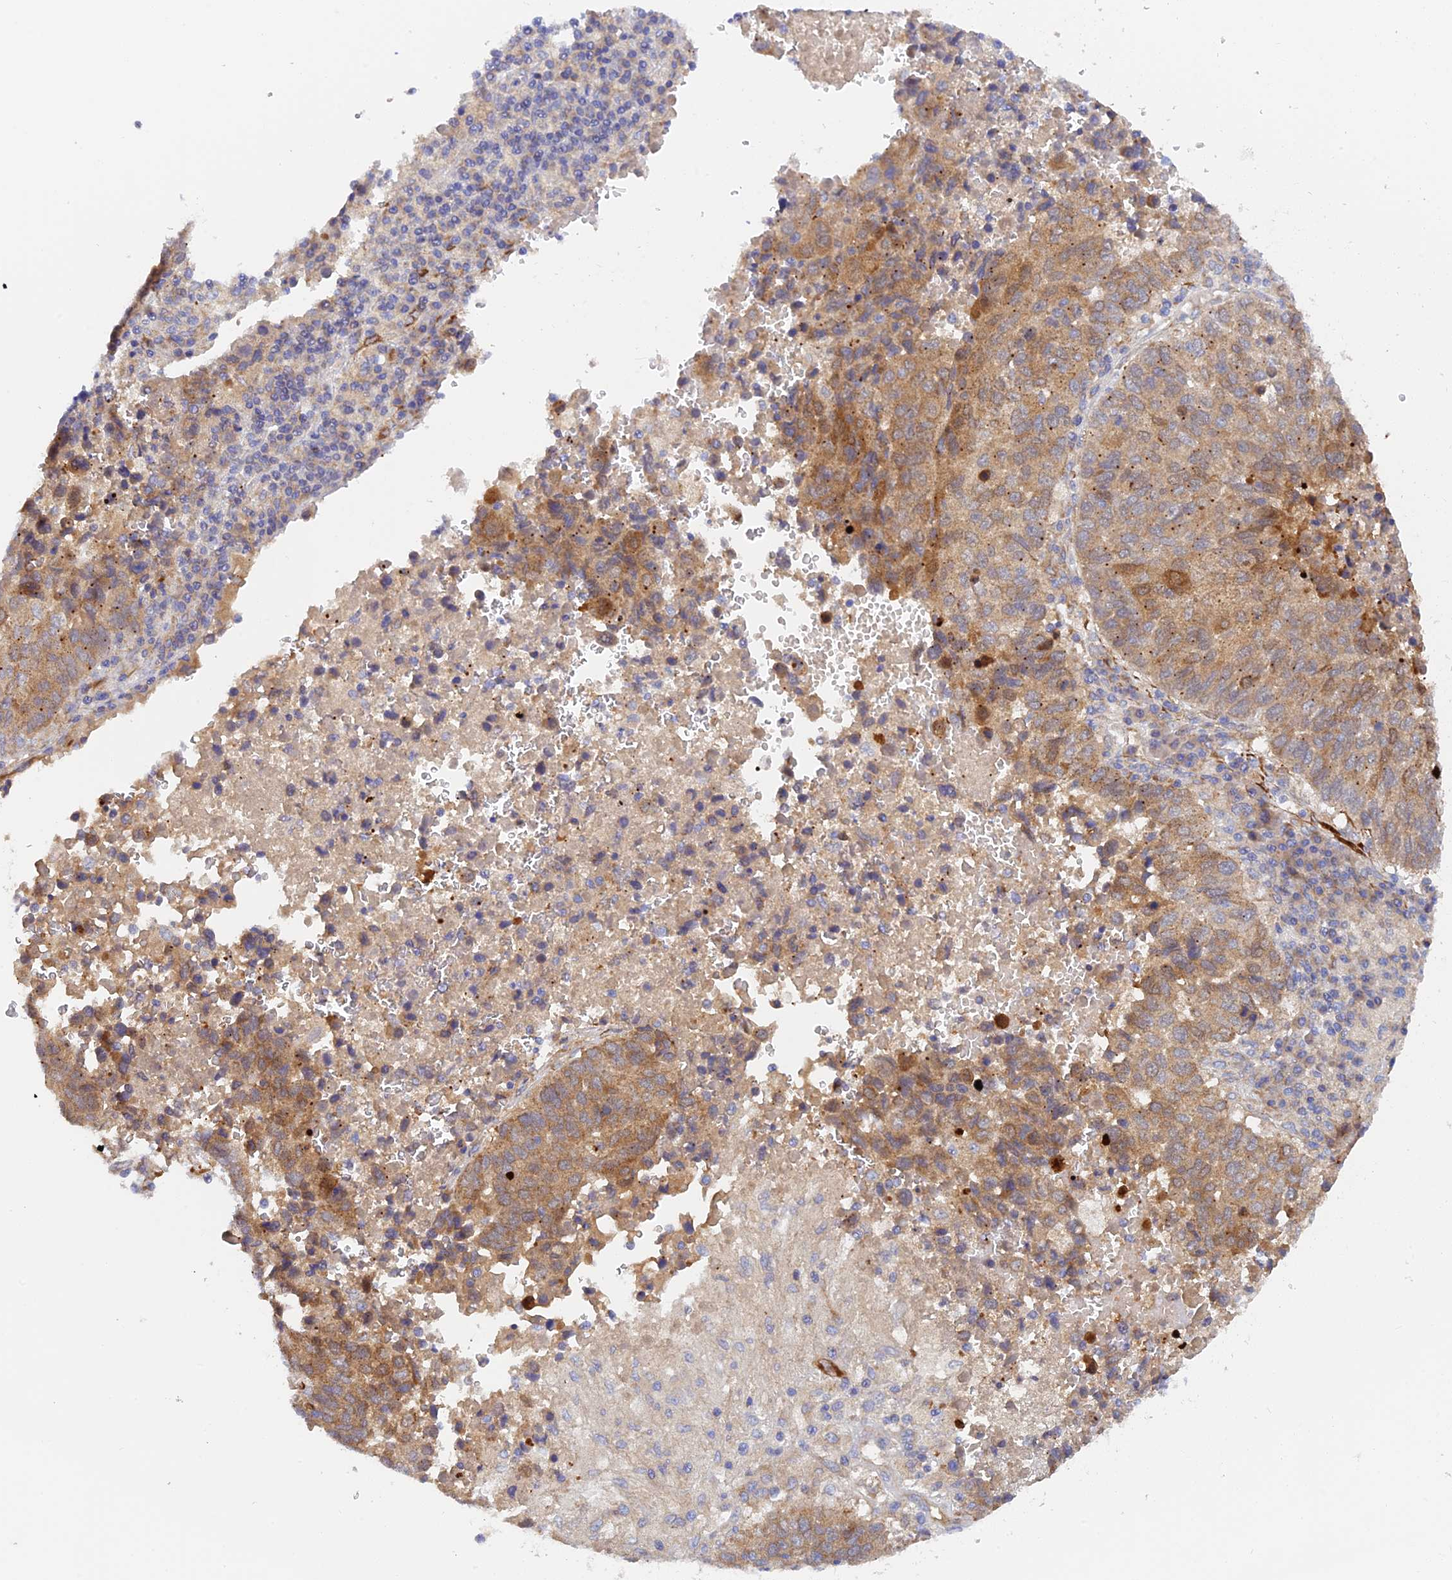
{"staining": {"intensity": "moderate", "quantity": ">75%", "location": "cytoplasmic/membranous"}, "tissue": "lung cancer", "cell_type": "Tumor cells", "image_type": "cancer", "snomed": [{"axis": "morphology", "description": "Squamous cell carcinoma, NOS"}, {"axis": "topography", "description": "Lung"}], "caption": "Immunohistochemical staining of human lung cancer exhibits medium levels of moderate cytoplasmic/membranous positivity in about >75% of tumor cells. Immunohistochemistry stains the protein in brown and the nuclei are stained blue.", "gene": "RANBP6", "patient": {"sex": "male", "age": 73}}